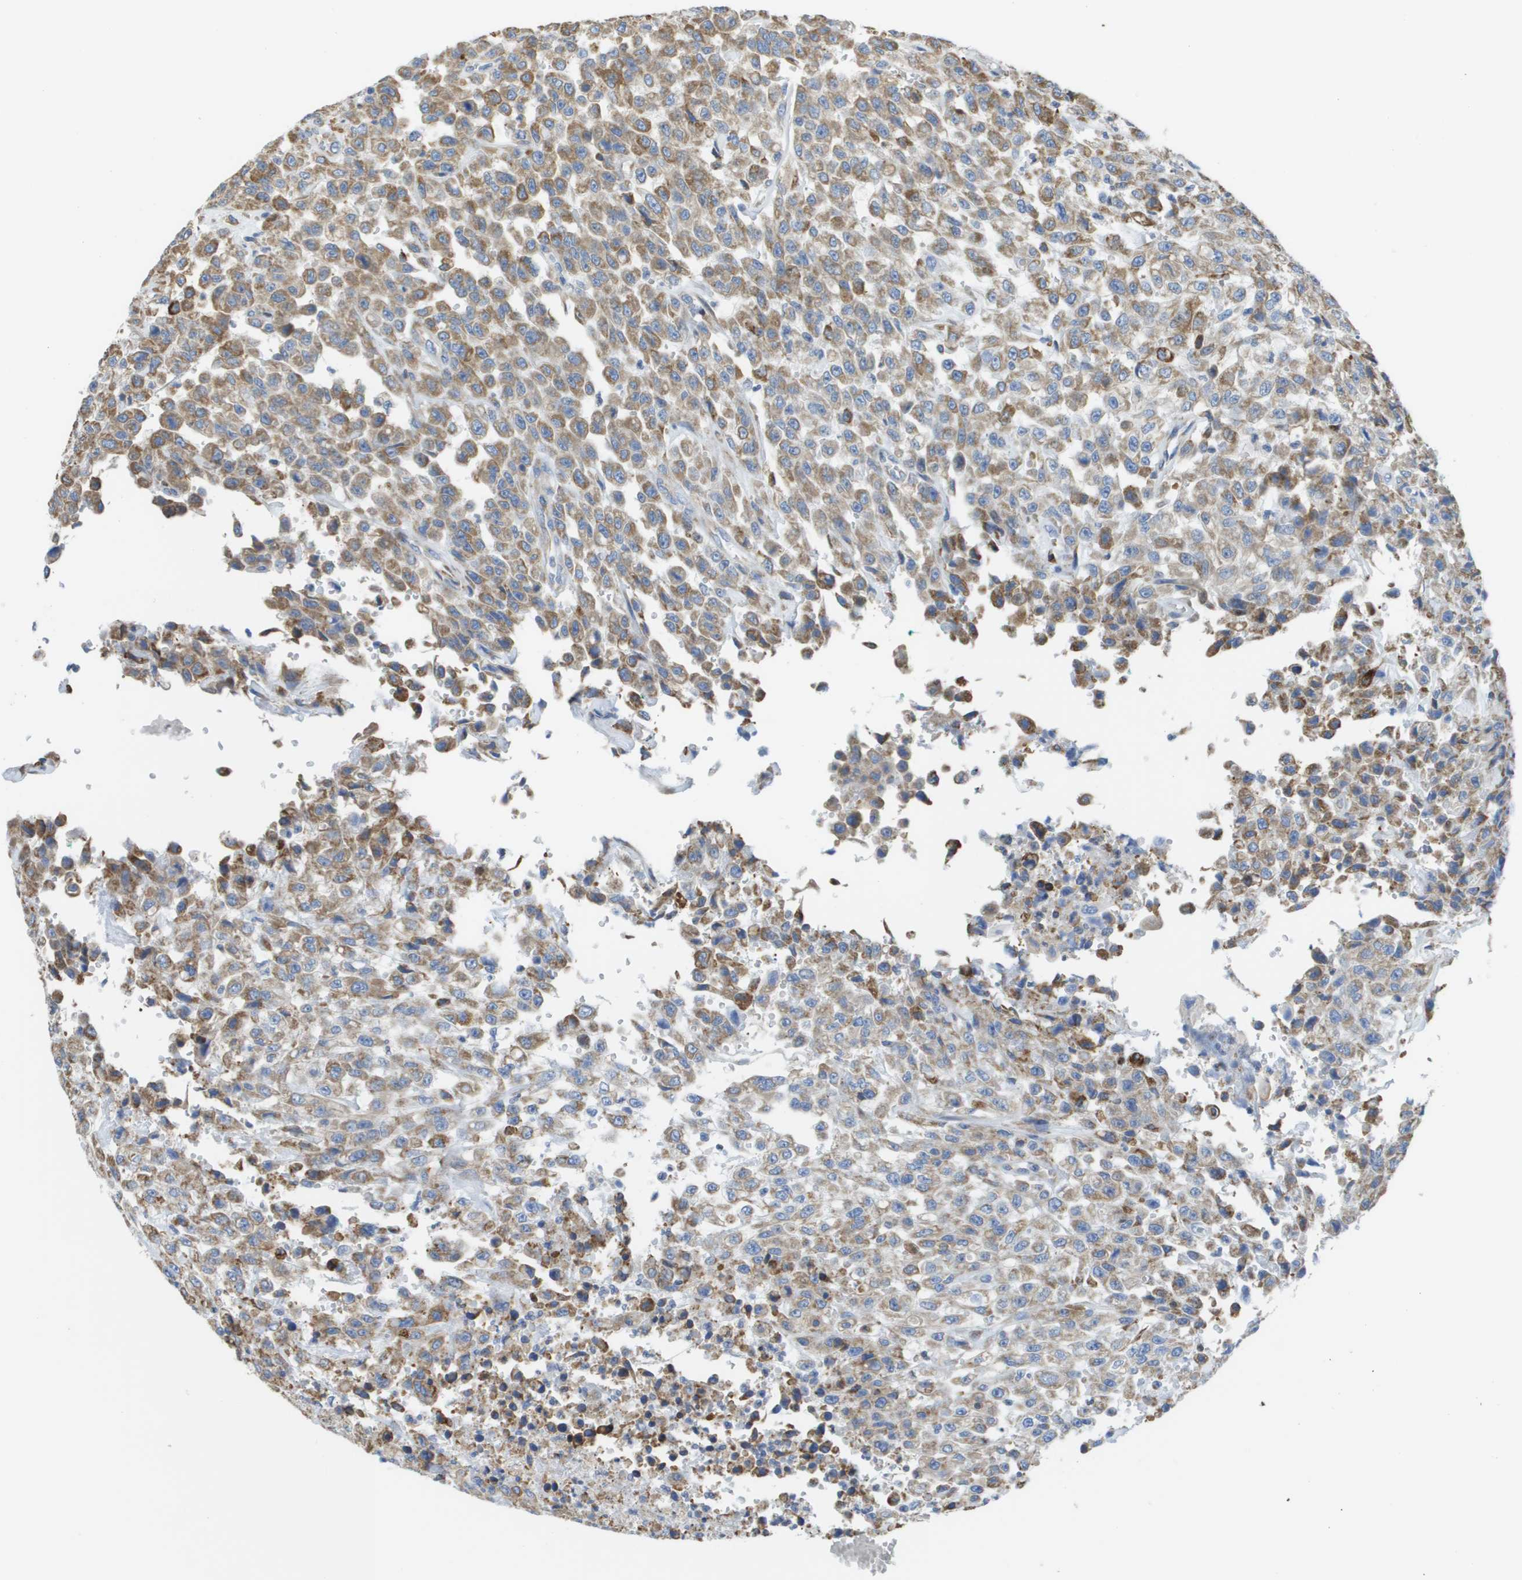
{"staining": {"intensity": "weak", "quantity": ">75%", "location": "cytoplasmic/membranous"}, "tissue": "urothelial cancer", "cell_type": "Tumor cells", "image_type": "cancer", "snomed": [{"axis": "morphology", "description": "Urothelial carcinoma, High grade"}, {"axis": "topography", "description": "Urinary bladder"}], "caption": "Tumor cells display low levels of weak cytoplasmic/membranous staining in about >75% of cells in urothelial cancer. Ihc stains the protein of interest in brown and the nuclei are stained blue.", "gene": "SDR42E1", "patient": {"sex": "male", "age": 46}}